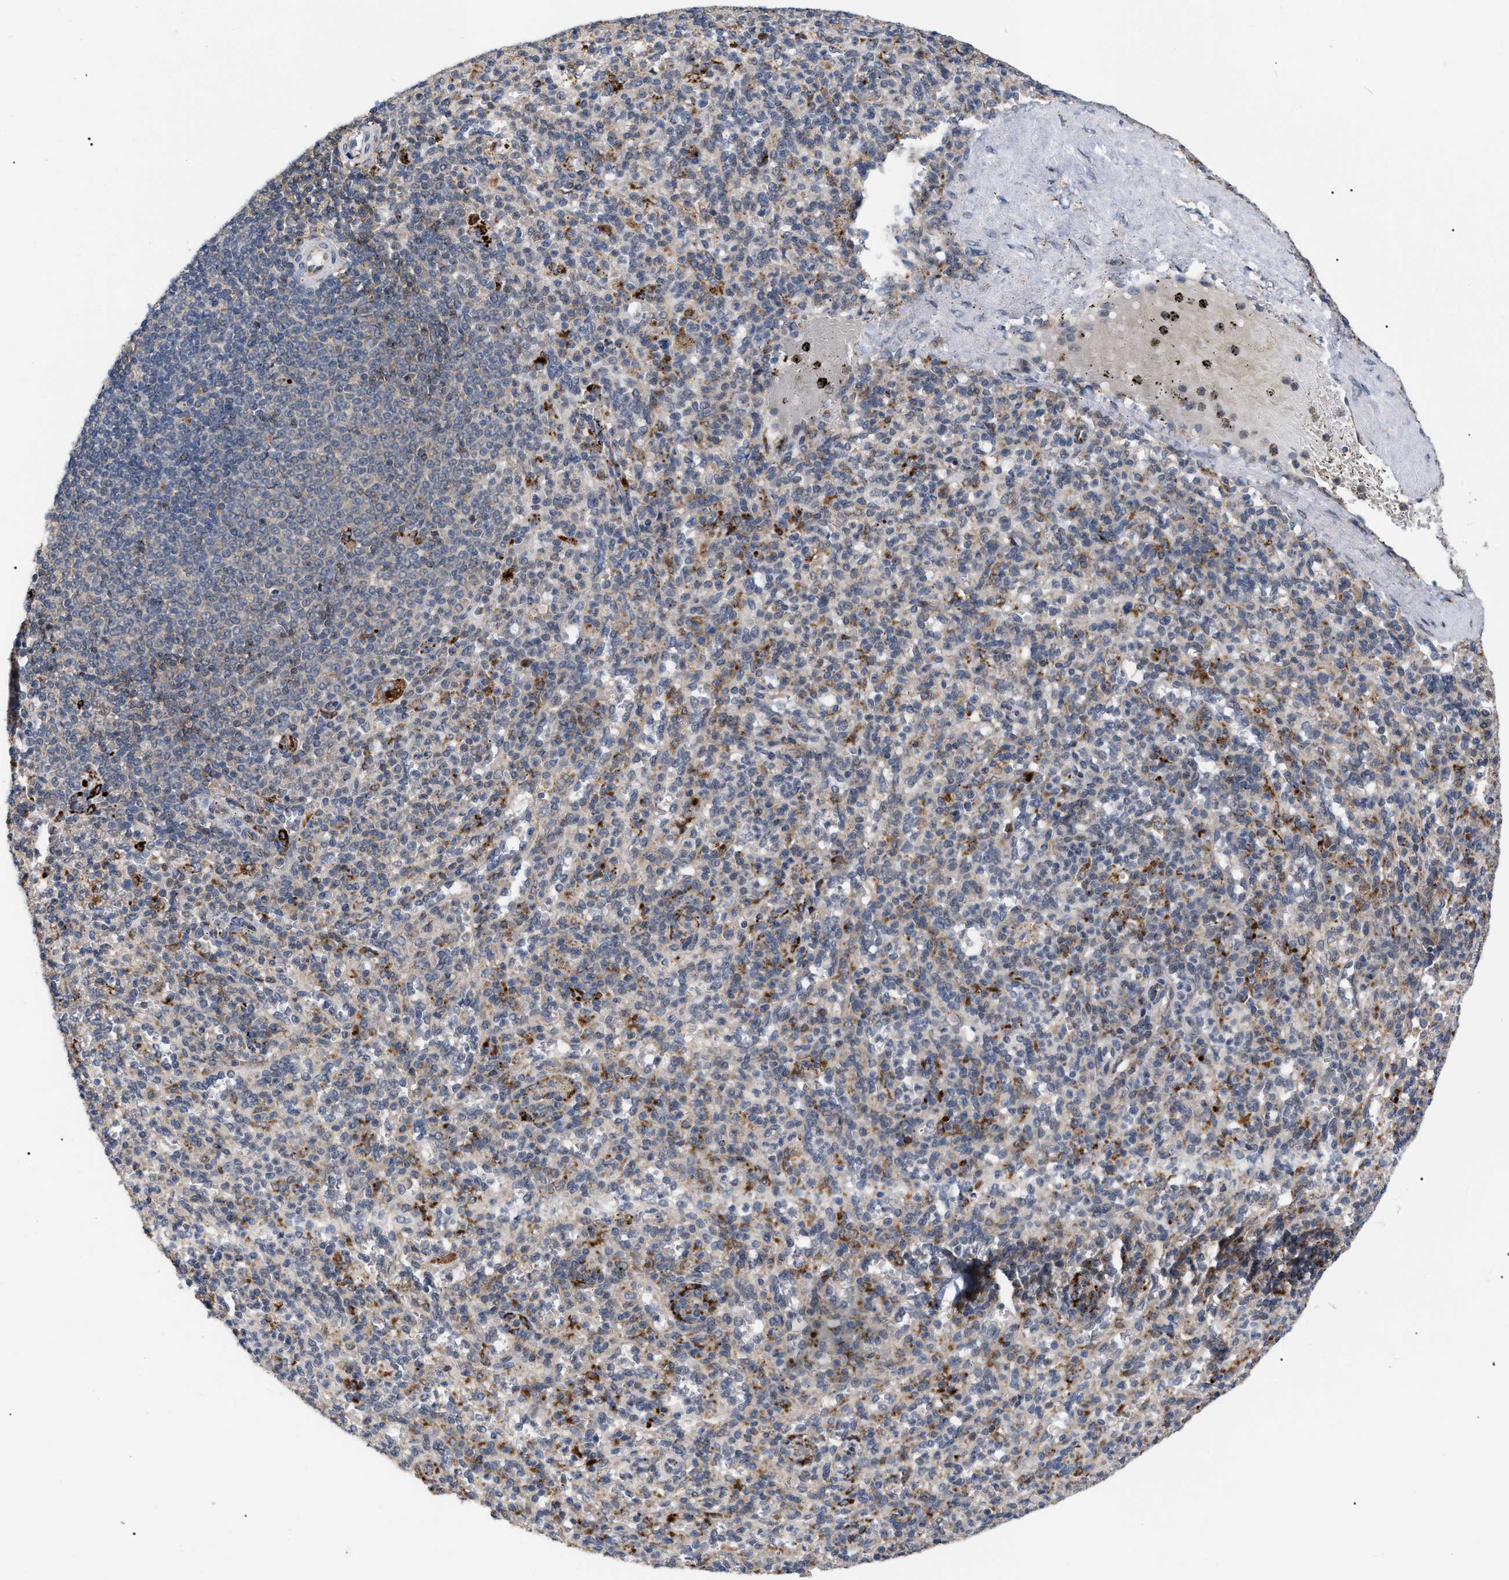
{"staining": {"intensity": "moderate", "quantity": "<25%", "location": "cytoplasmic/membranous"}, "tissue": "spleen", "cell_type": "Cells in red pulp", "image_type": "normal", "snomed": [{"axis": "morphology", "description": "Normal tissue, NOS"}, {"axis": "topography", "description": "Spleen"}], "caption": "Benign spleen shows moderate cytoplasmic/membranous staining in approximately <25% of cells in red pulp, visualized by immunohistochemistry. (Stains: DAB (3,3'-diaminobenzidine) in brown, nuclei in blue, Microscopy: brightfield microscopy at high magnification).", "gene": "UPF1", "patient": {"sex": "male", "age": 36}}